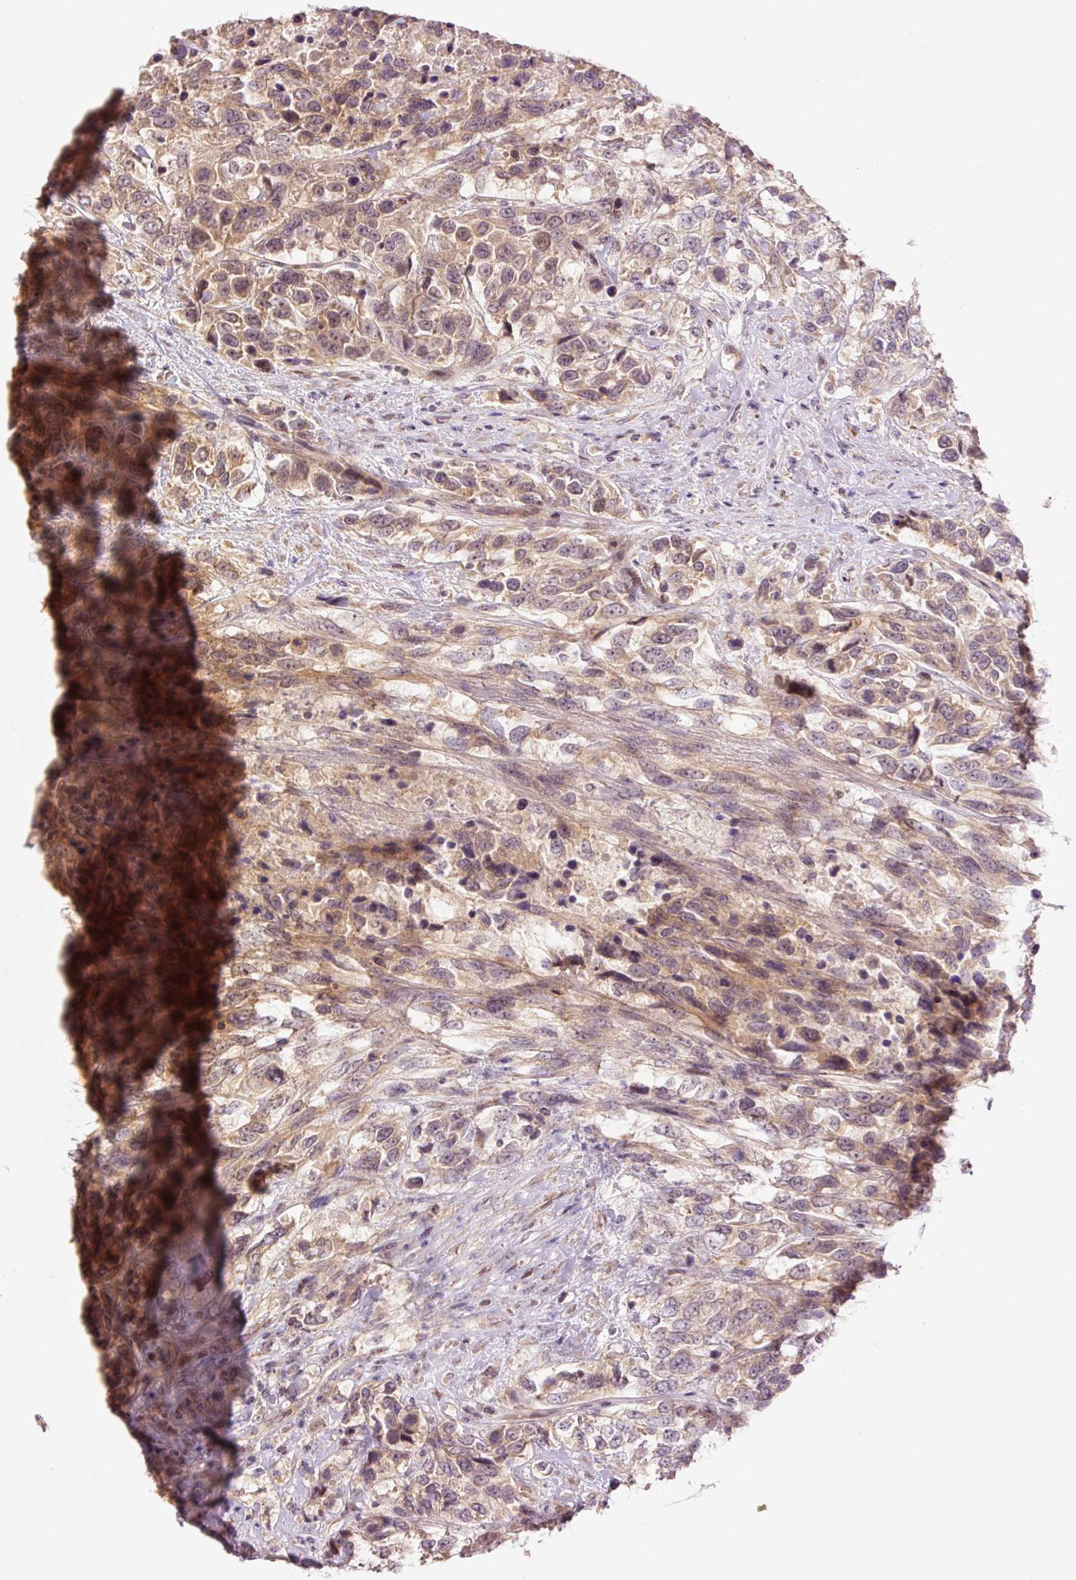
{"staining": {"intensity": "moderate", "quantity": ">75%", "location": "cytoplasmic/membranous,nuclear"}, "tissue": "urothelial cancer", "cell_type": "Tumor cells", "image_type": "cancer", "snomed": [{"axis": "morphology", "description": "Urothelial carcinoma, High grade"}, {"axis": "topography", "description": "Urinary bladder"}], "caption": "Protein analysis of urothelial cancer tissue displays moderate cytoplasmic/membranous and nuclear staining in about >75% of tumor cells. (DAB IHC with brightfield microscopy, high magnification).", "gene": "SLC29A3", "patient": {"sex": "female", "age": 70}}